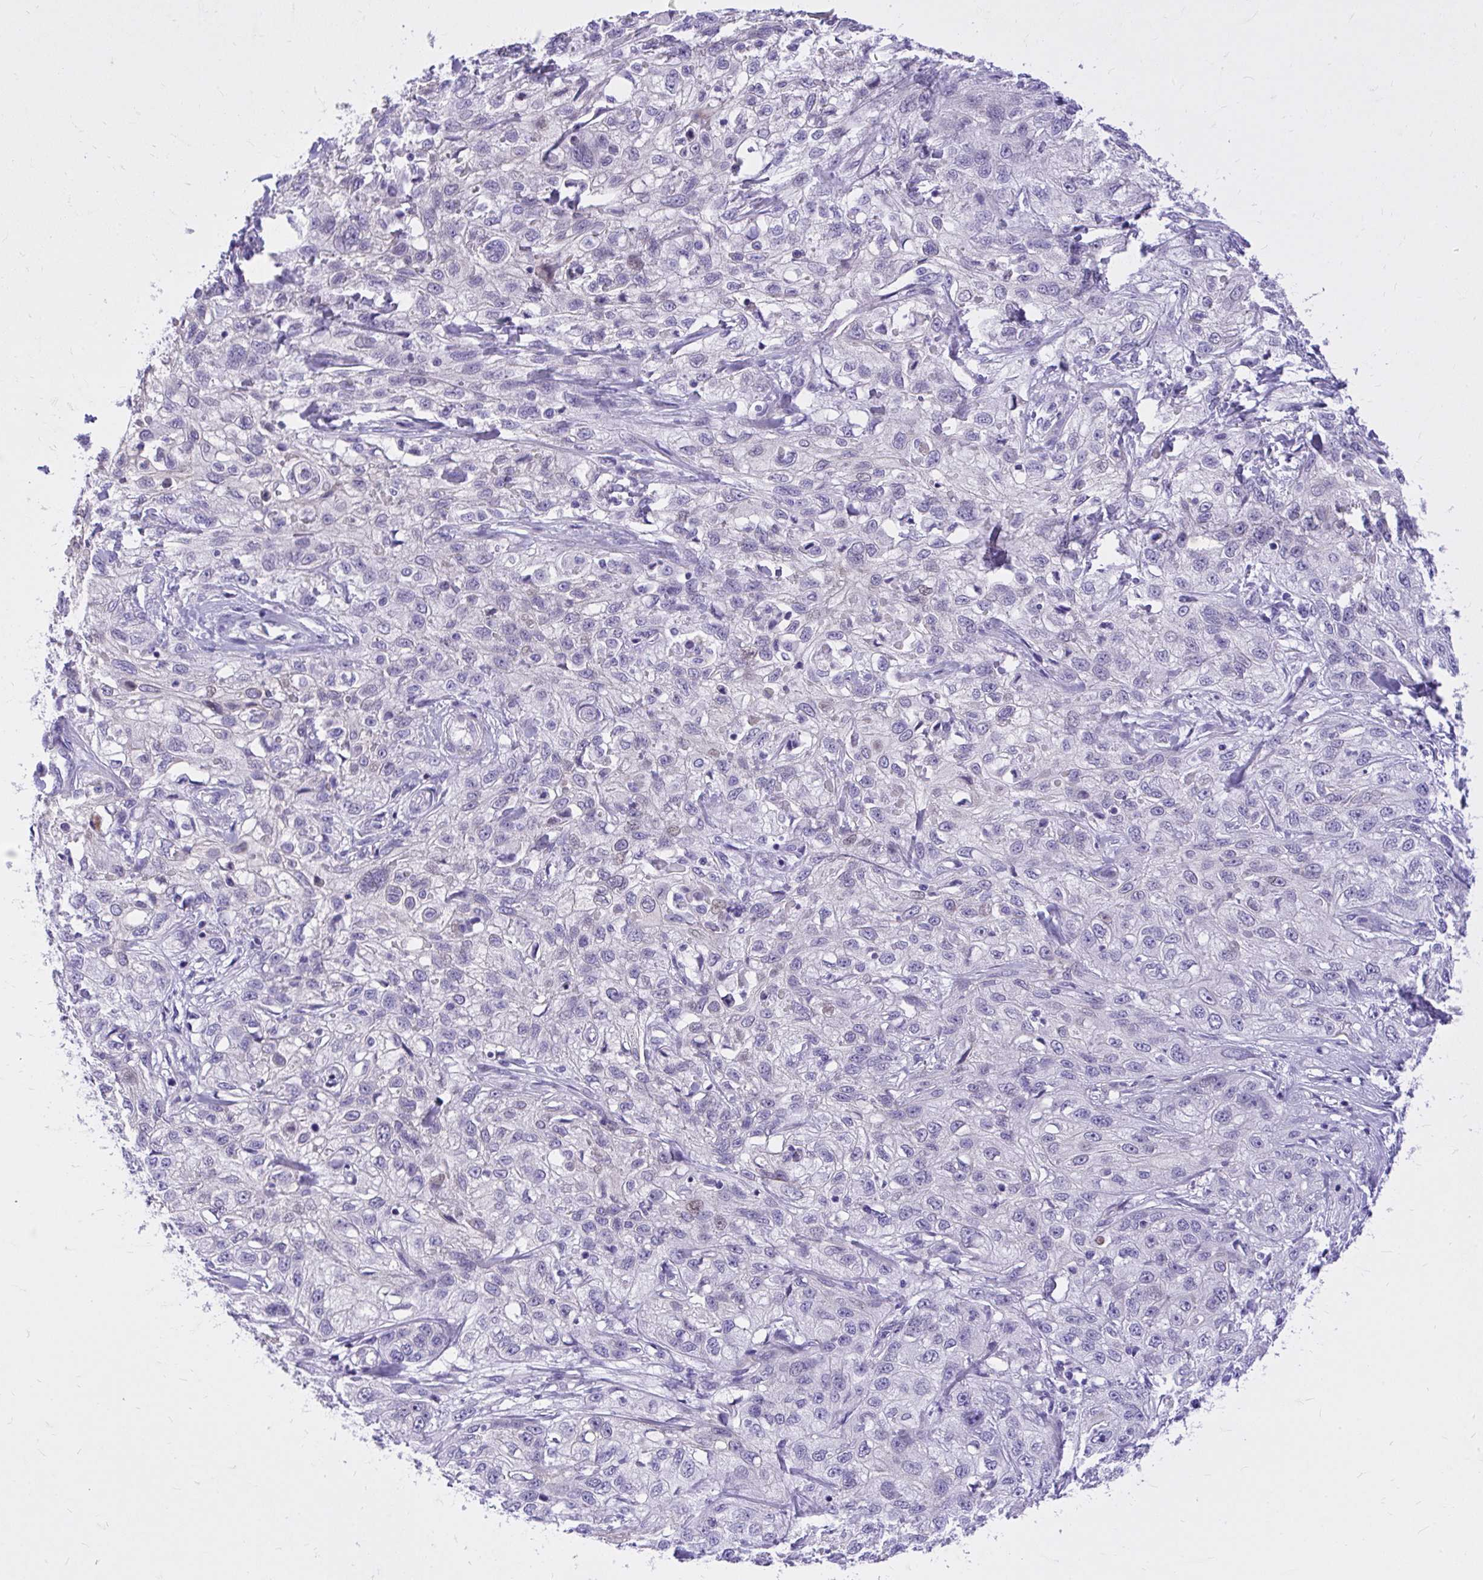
{"staining": {"intensity": "negative", "quantity": "none", "location": "none"}, "tissue": "skin cancer", "cell_type": "Tumor cells", "image_type": "cancer", "snomed": [{"axis": "morphology", "description": "Squamous cell carcinoma, NOS"}, {"axis": "topography", "description": "Skin"}, {"axis": "topography", "description": "Vulva"}], "caption": "The micrograph exhibits no staining of tumor cells in skin squamous cell carcinoma.", "gene": "ADAMTSL1", "patient": {"sex": "female", "age": 86}}